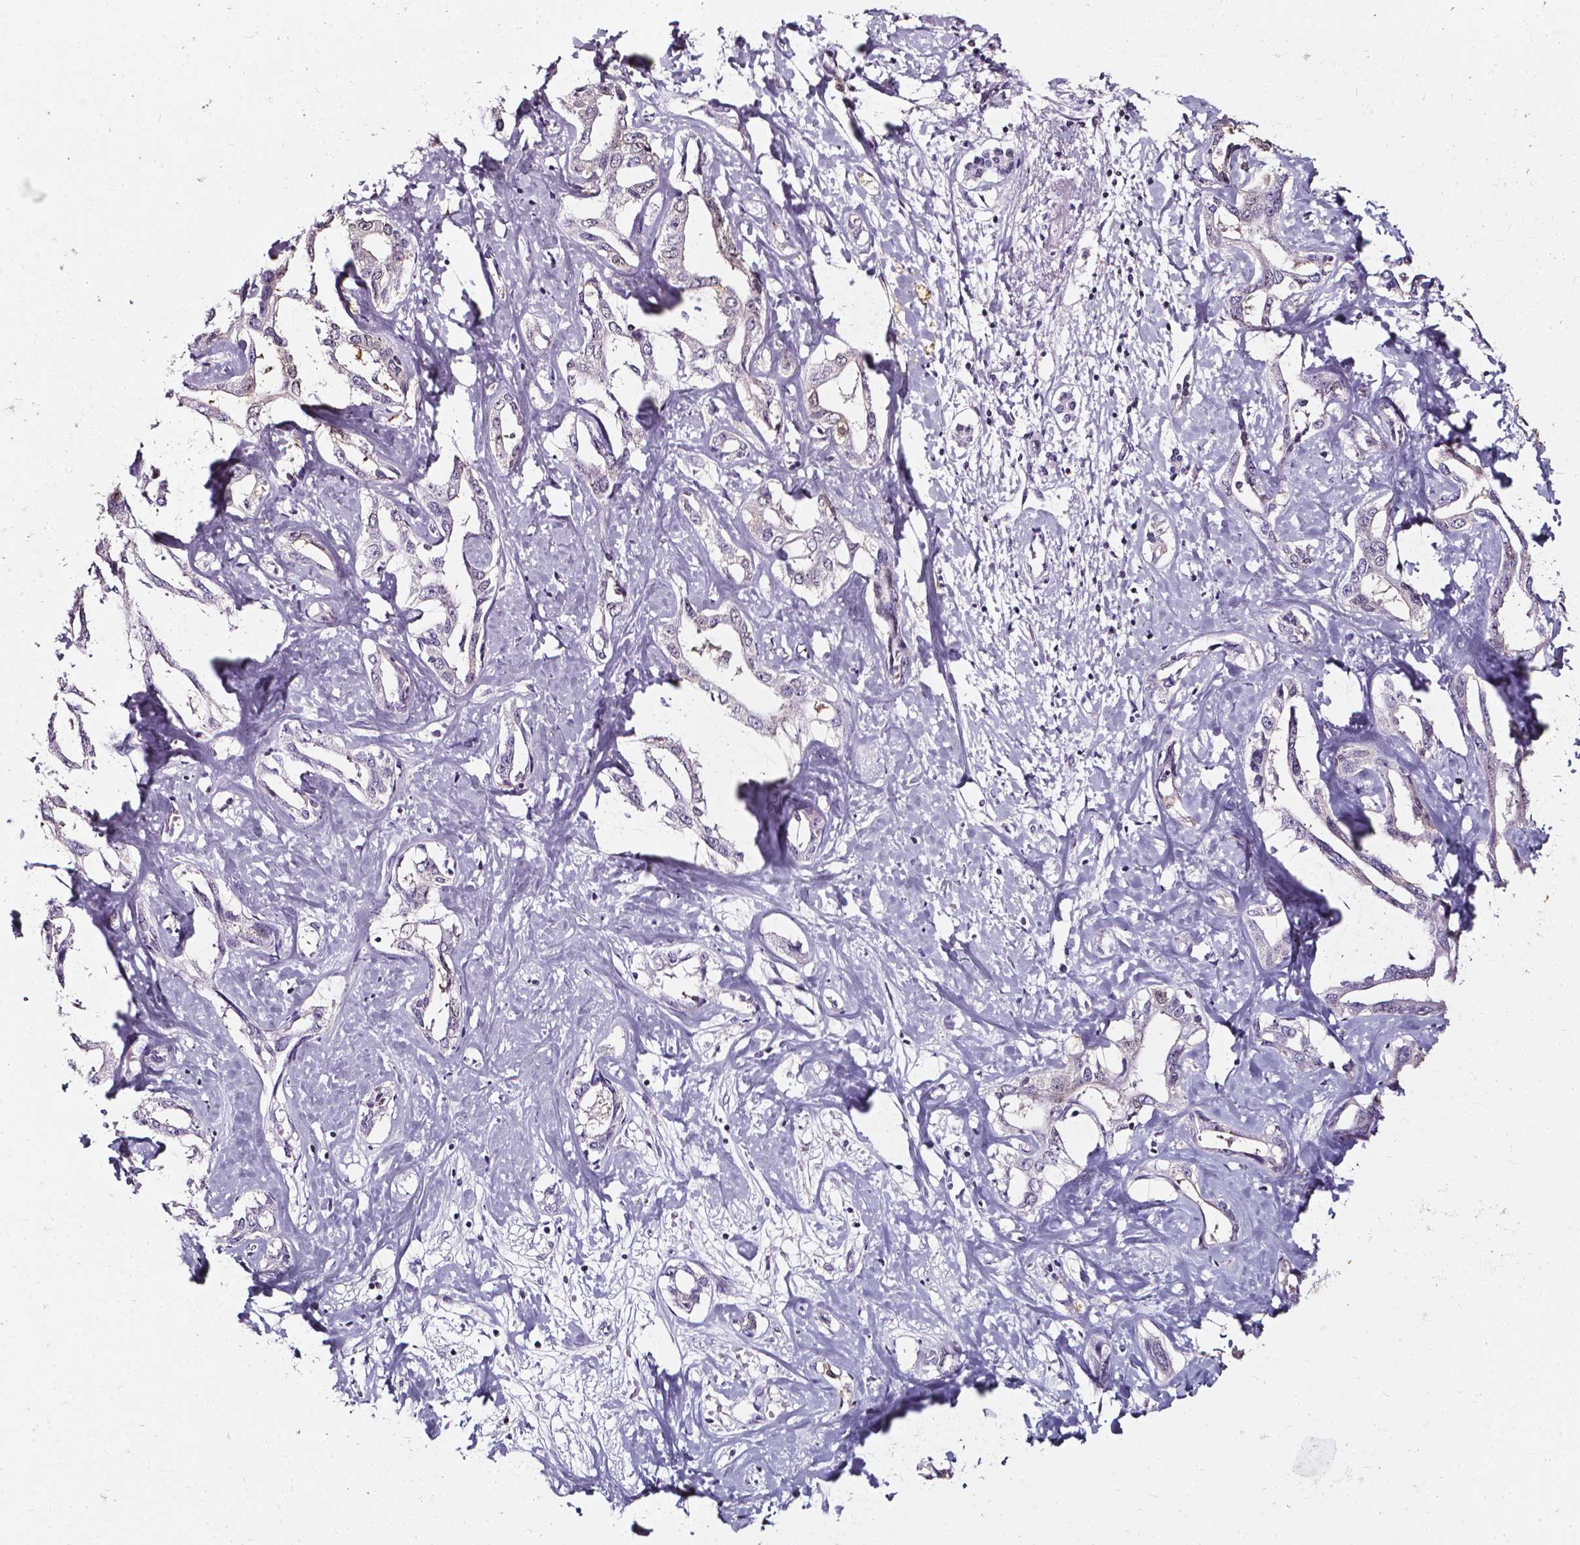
{"staining": {"intensity": "weak", "quantity": "<25%", "location": "cytoplasmic/membranous,nuclear"}, "tissue": "liver cancer", "cell_type": "Tumor cells", "image_type": "cancer", "snomed": [{"axis": "morphology", "description": "Cholangiocarcinoma"}, {"axis": "topography", "description": "Liver"}], "caption": "A photomicrograph of human liver cancer is negative for staining in tumor cells.", "gene": "AKR1B10", "patient": {"sex": "male", "age": 59}}